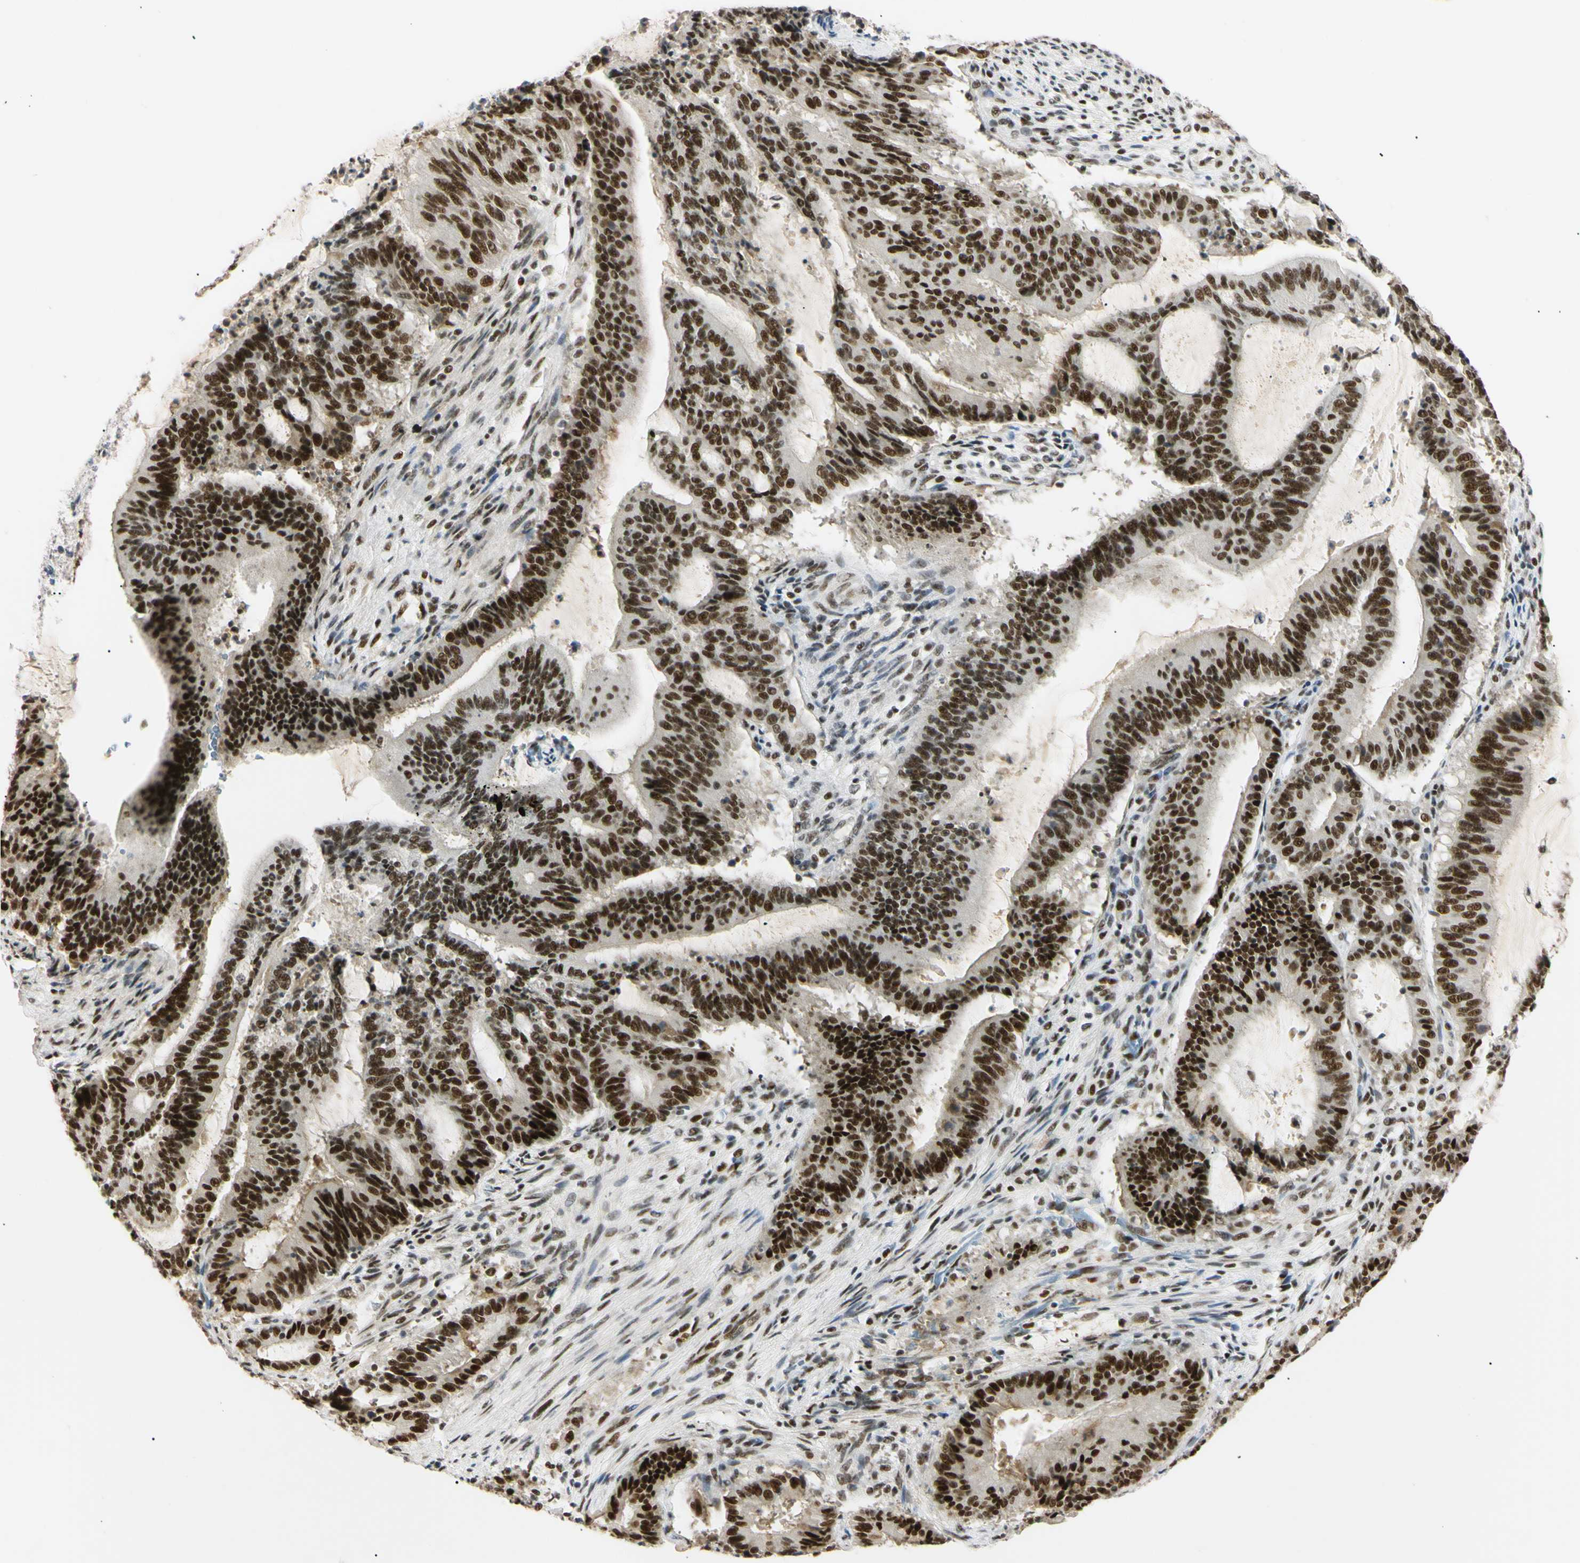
{"staining": {"intensity": "strong", "quantity": ">75%", "location": "nuclear"}, "tissue": "liver cancer", "cell_type": "Tumor cells", "image_type": "cancer", "snomed": [{"axis": "morphology", "description": "Cholangiocarcinoma"}, {"axis": "topography", "description": "Liver"}], "caption": "Strong nuclear staining for a protein is present in about >75% of tumor cells of cholangiocarcinoma (liver) using immunohistochemistry (IHC).", "gene": "ZNF134", "patient": {"sex": "female", "age": 73}}